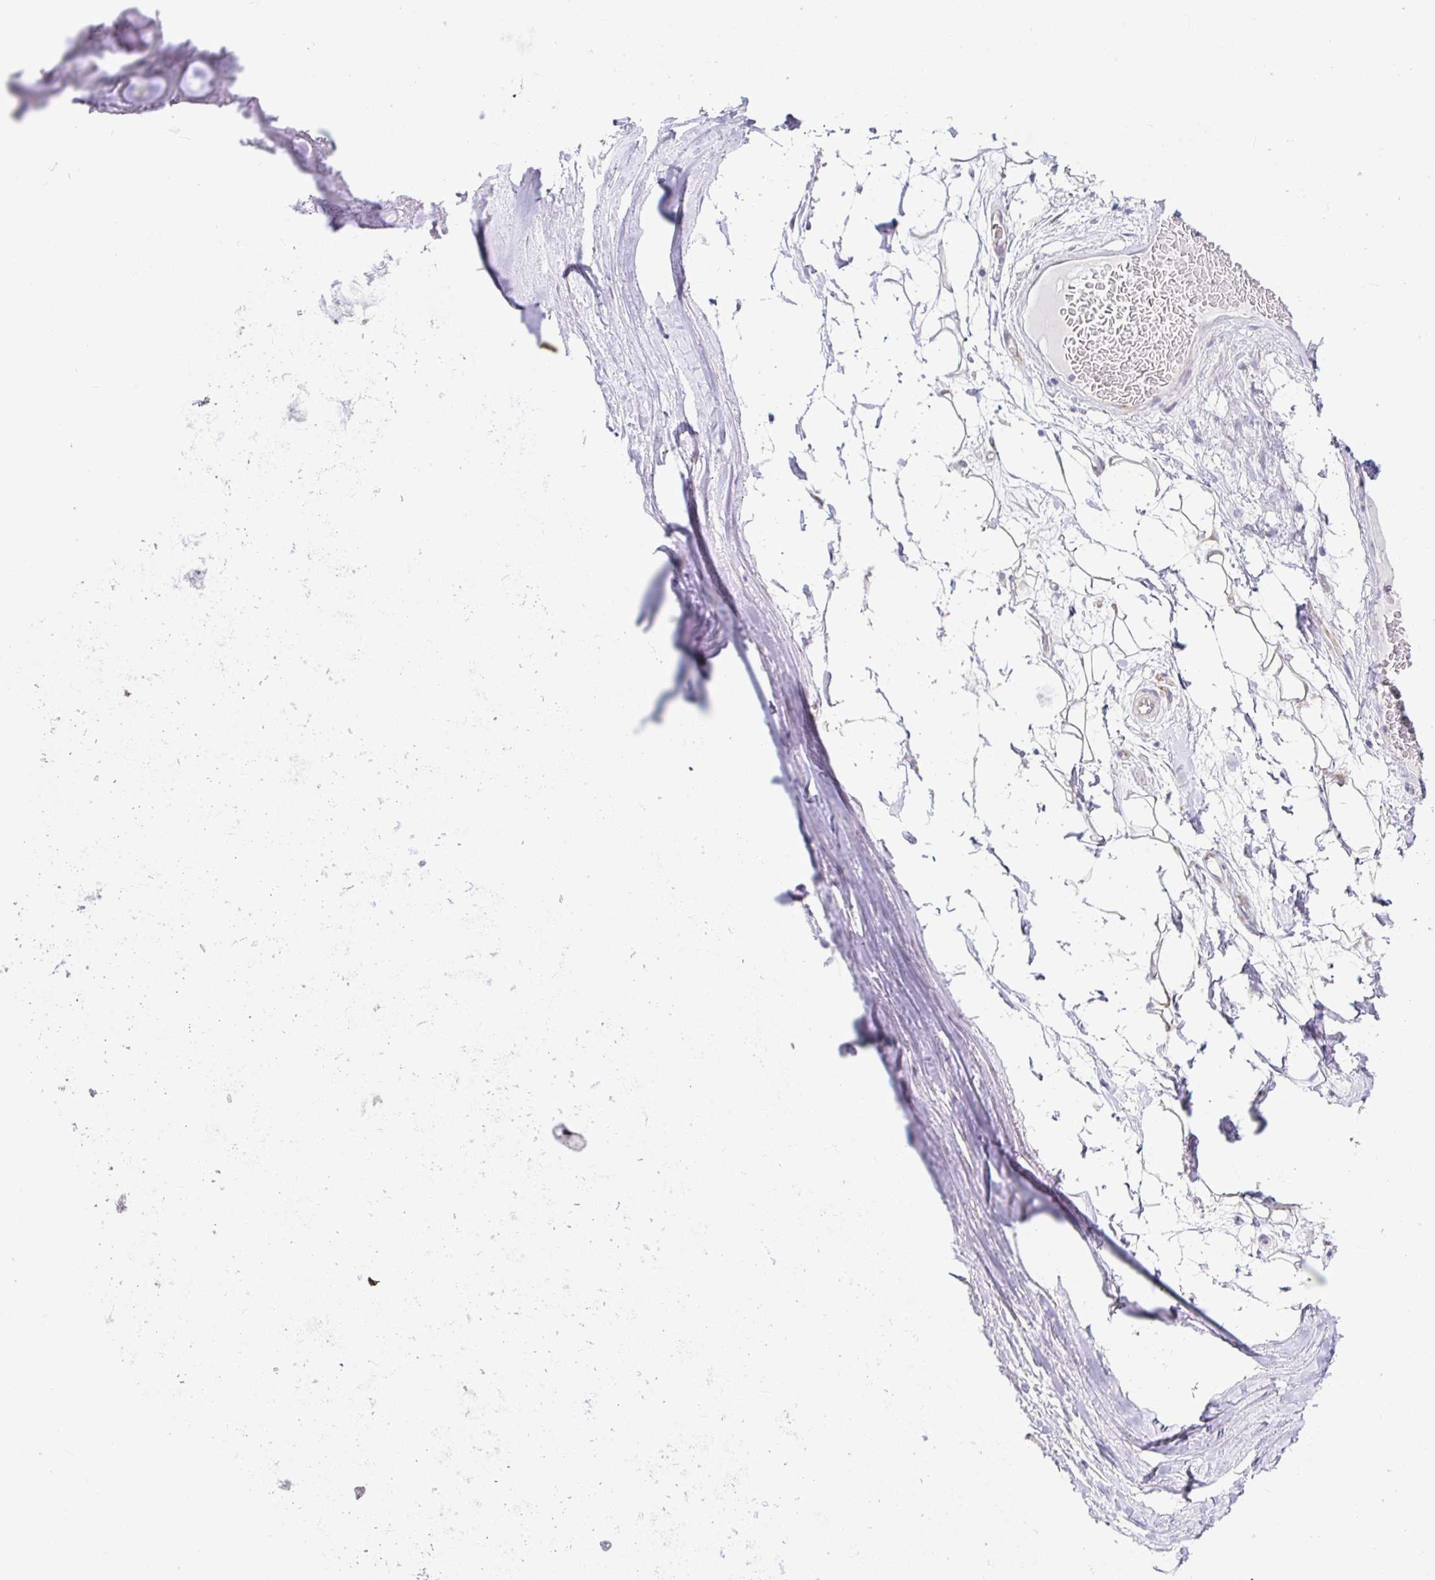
{"staining": {"intensity": "negative", "quantity": "none", "location": "none"}, "tissue": "adipose tissue", "cell_type": "Adipocytes", "image_type": "normal", "snomed": [{"axis": "morphology", "description": "Normal tissue, NOS"}, {"axis": "topography", "description": "Lymph node"}, {"axis": "topography", "description": "Cartilage tissue"}, {"axis": "topography", "description": "Nasopharynx"}], "caption": "Adipose tissue stained for a protein using IHC shows no staining adipocytes.", "gene": "PINLYP", "patient": {"sex": "male", "age": 63}}